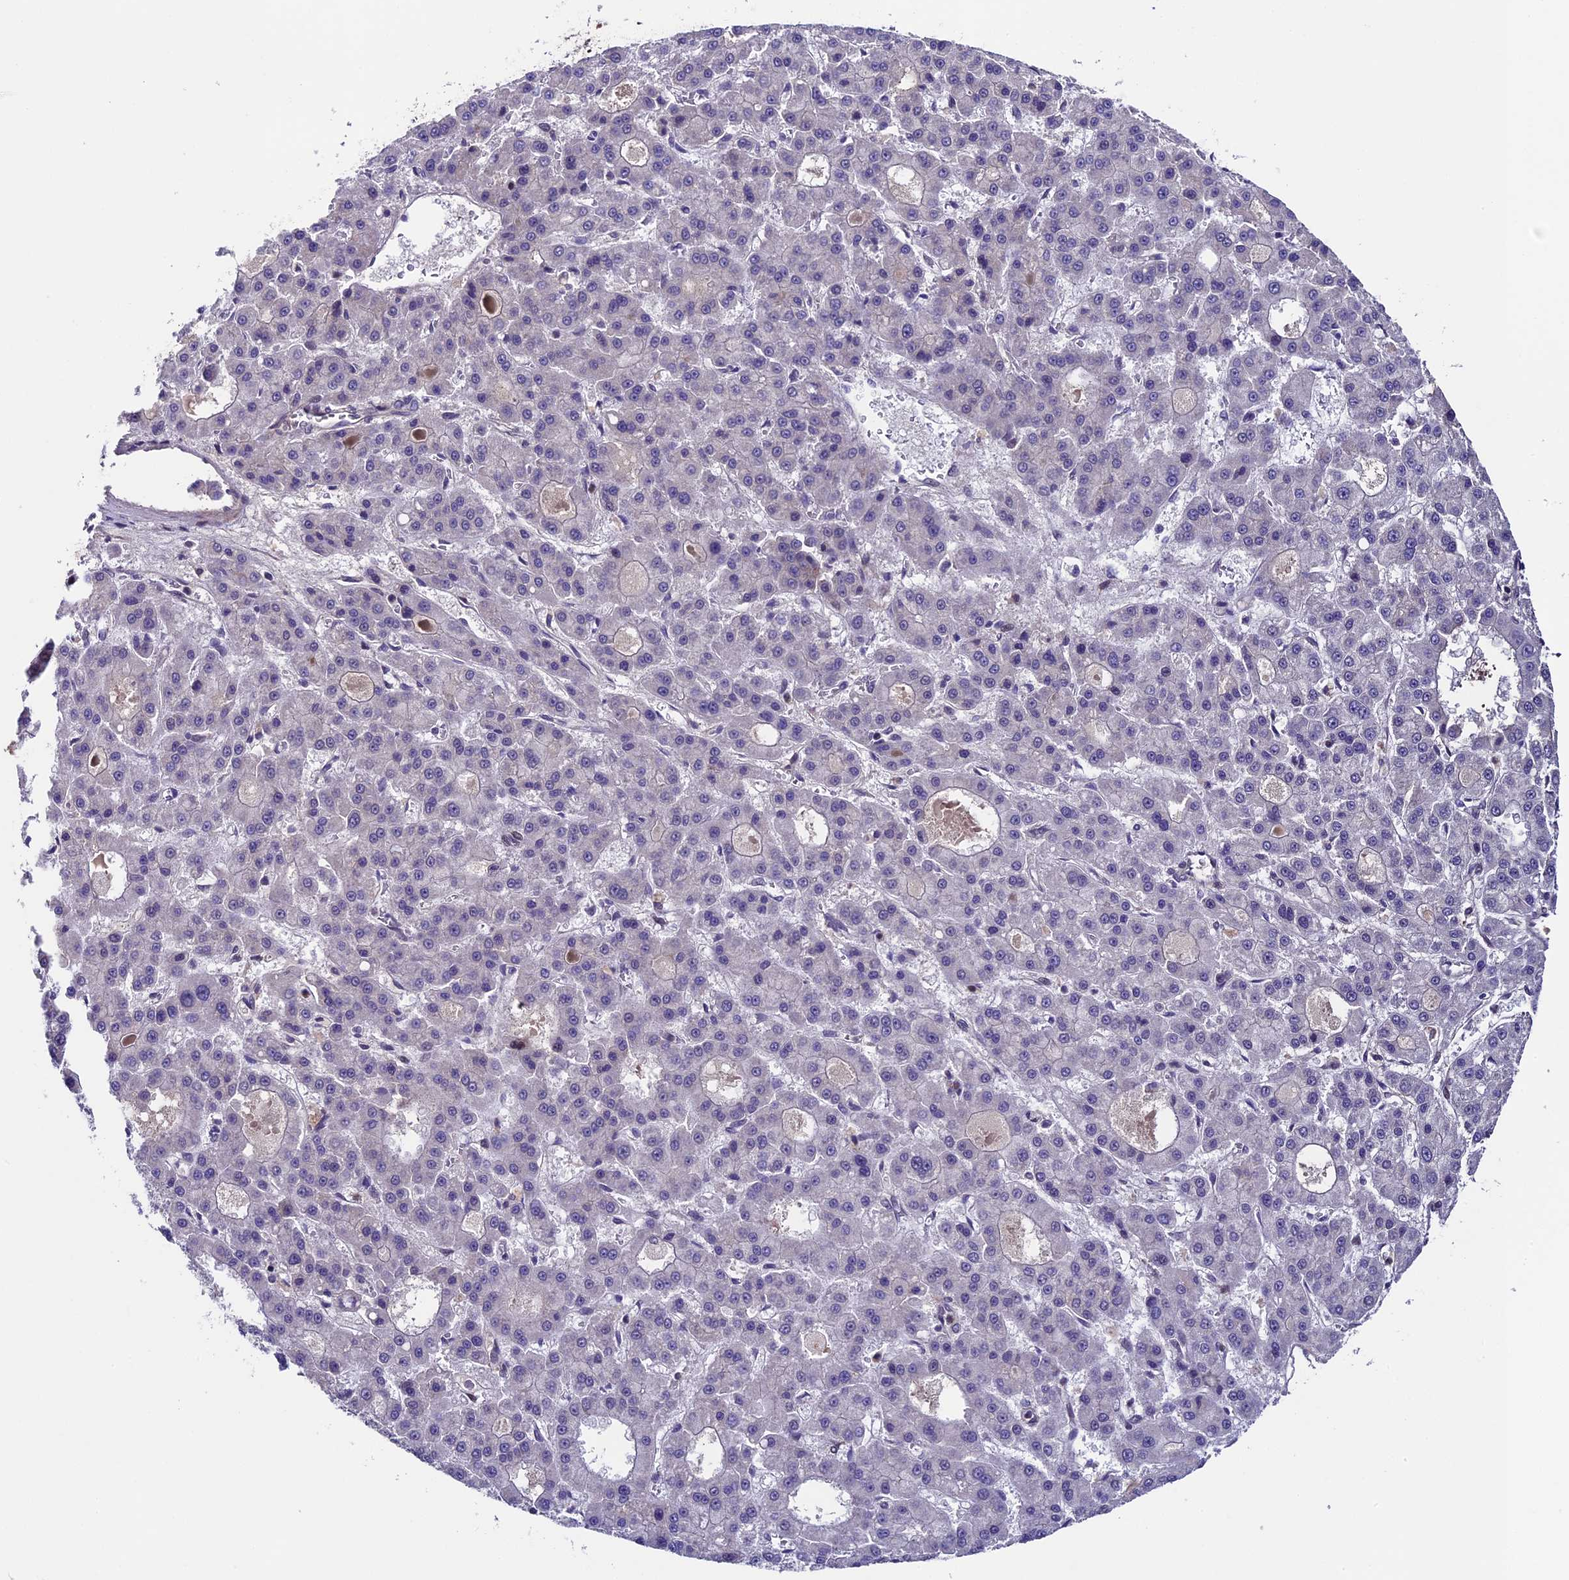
{"staining": {"intensity": "negative", "quantity": "none", "location": "none"}, "tissue": "liver cancer", "cell_type": "Tumor cells", "image_type": "cancer", "snomed": [{"axis": "morphology", "description": "Carcinoma, Hepatocellular, NOS"}, {"axis": "topography", "description": "Liver"}], "caption": "This is an immunohistochemistry (IHC) image of human liver hepatocellular carcinoma. There is no staining in tumor cells.", "gene": "SIPA1L3", "patient": {"sex": "male", "age": 70}}